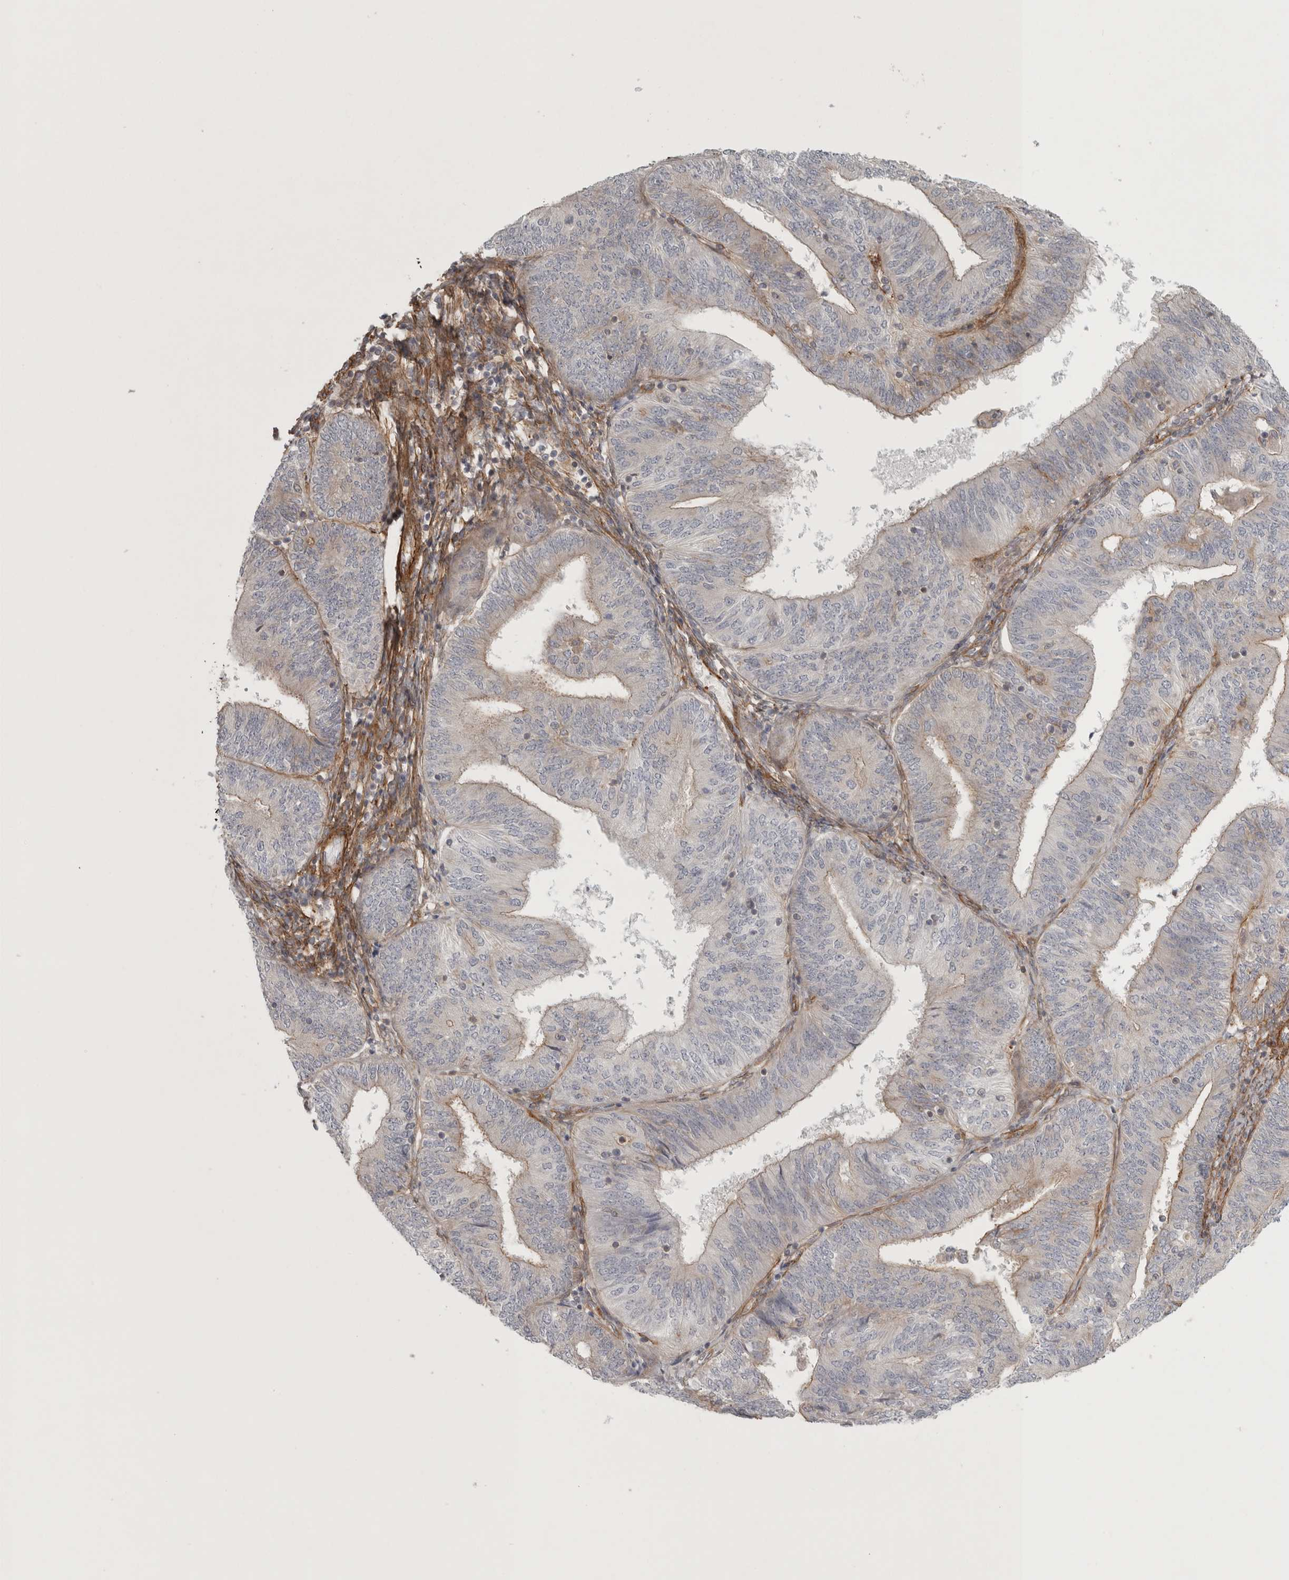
{"staining": {"intensity": "weak", "quantity": "25%-75%", "location": "cytoplasmic/membranous"}, "tissue": "endometrial cancer", "cell_type": "Tumor cells", "image_type": "cancer", "snomed": [{"axis": "morphology", "description": "Adenocarcinoma, NOS"}, {"axis": "topography", "description": "Endometrium"}], "caption": "Protein expression analysis of adenocarcinoma (endometrial) displays weak cytoplasmic/membranous expression in approximately 25%-75% of tumor cells.", "gene": "LONRF1", "patient": {"sex": "female", "age": 58}}